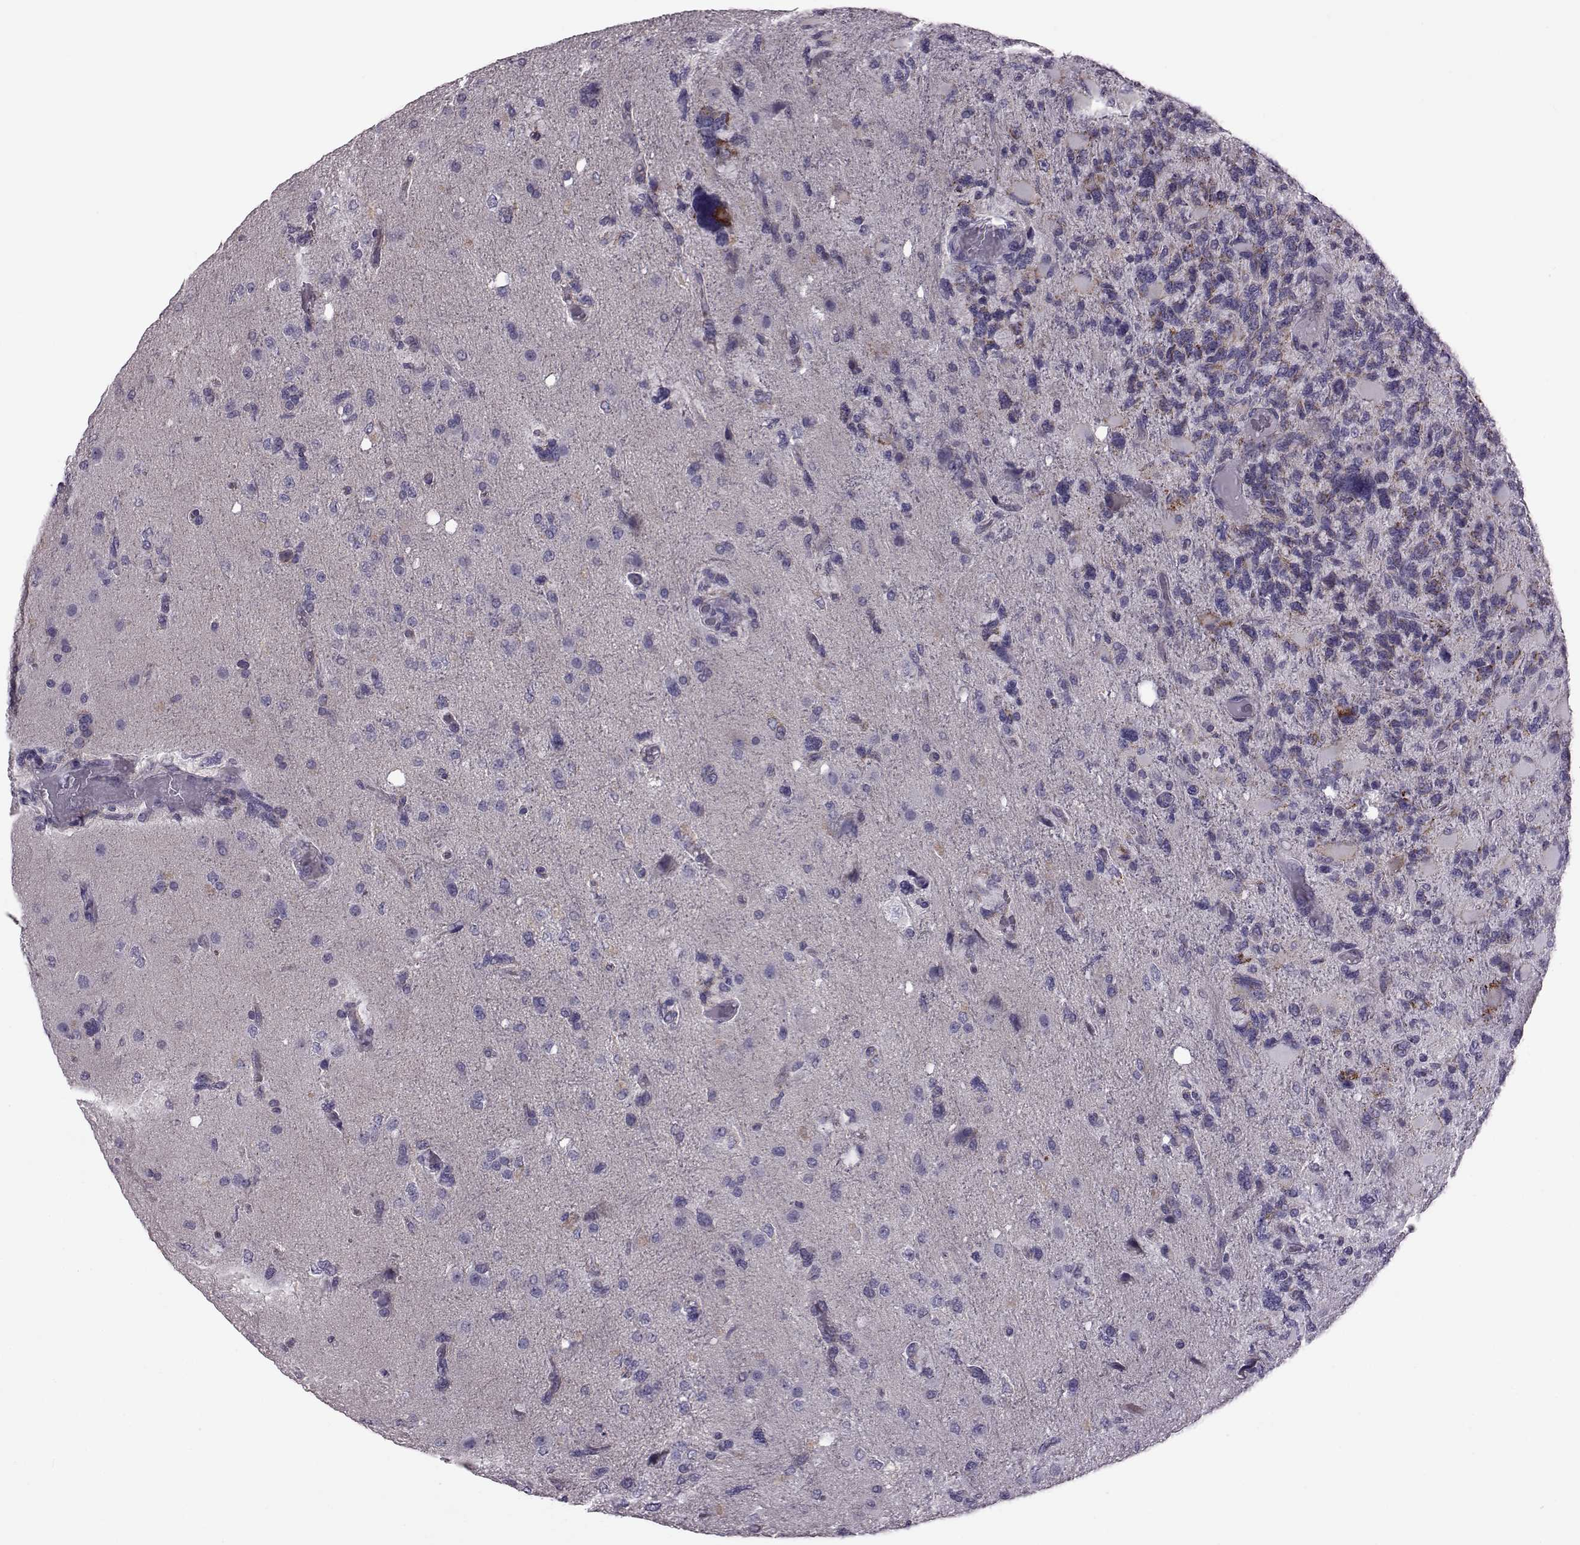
{"staining": {"intensity": "negative", "quantity": "none", "location": "none"}, "tissue": "glioma", "cell_type": "Tumor cells", "image_type": "cancer", "snomed": [{"axis": "morphology", "description": "Glioma, malignant, High grade"}, {"axis": "topography", "description": "Brain"}], "caption": "IHC micrograph of neoplastic tissue: high-grade glioma (malignant) stained with DAB reveals no significant protein expression in tumor cells.", "gene": "RIMS2", "patient": {"sex": "female", "age": 71}}